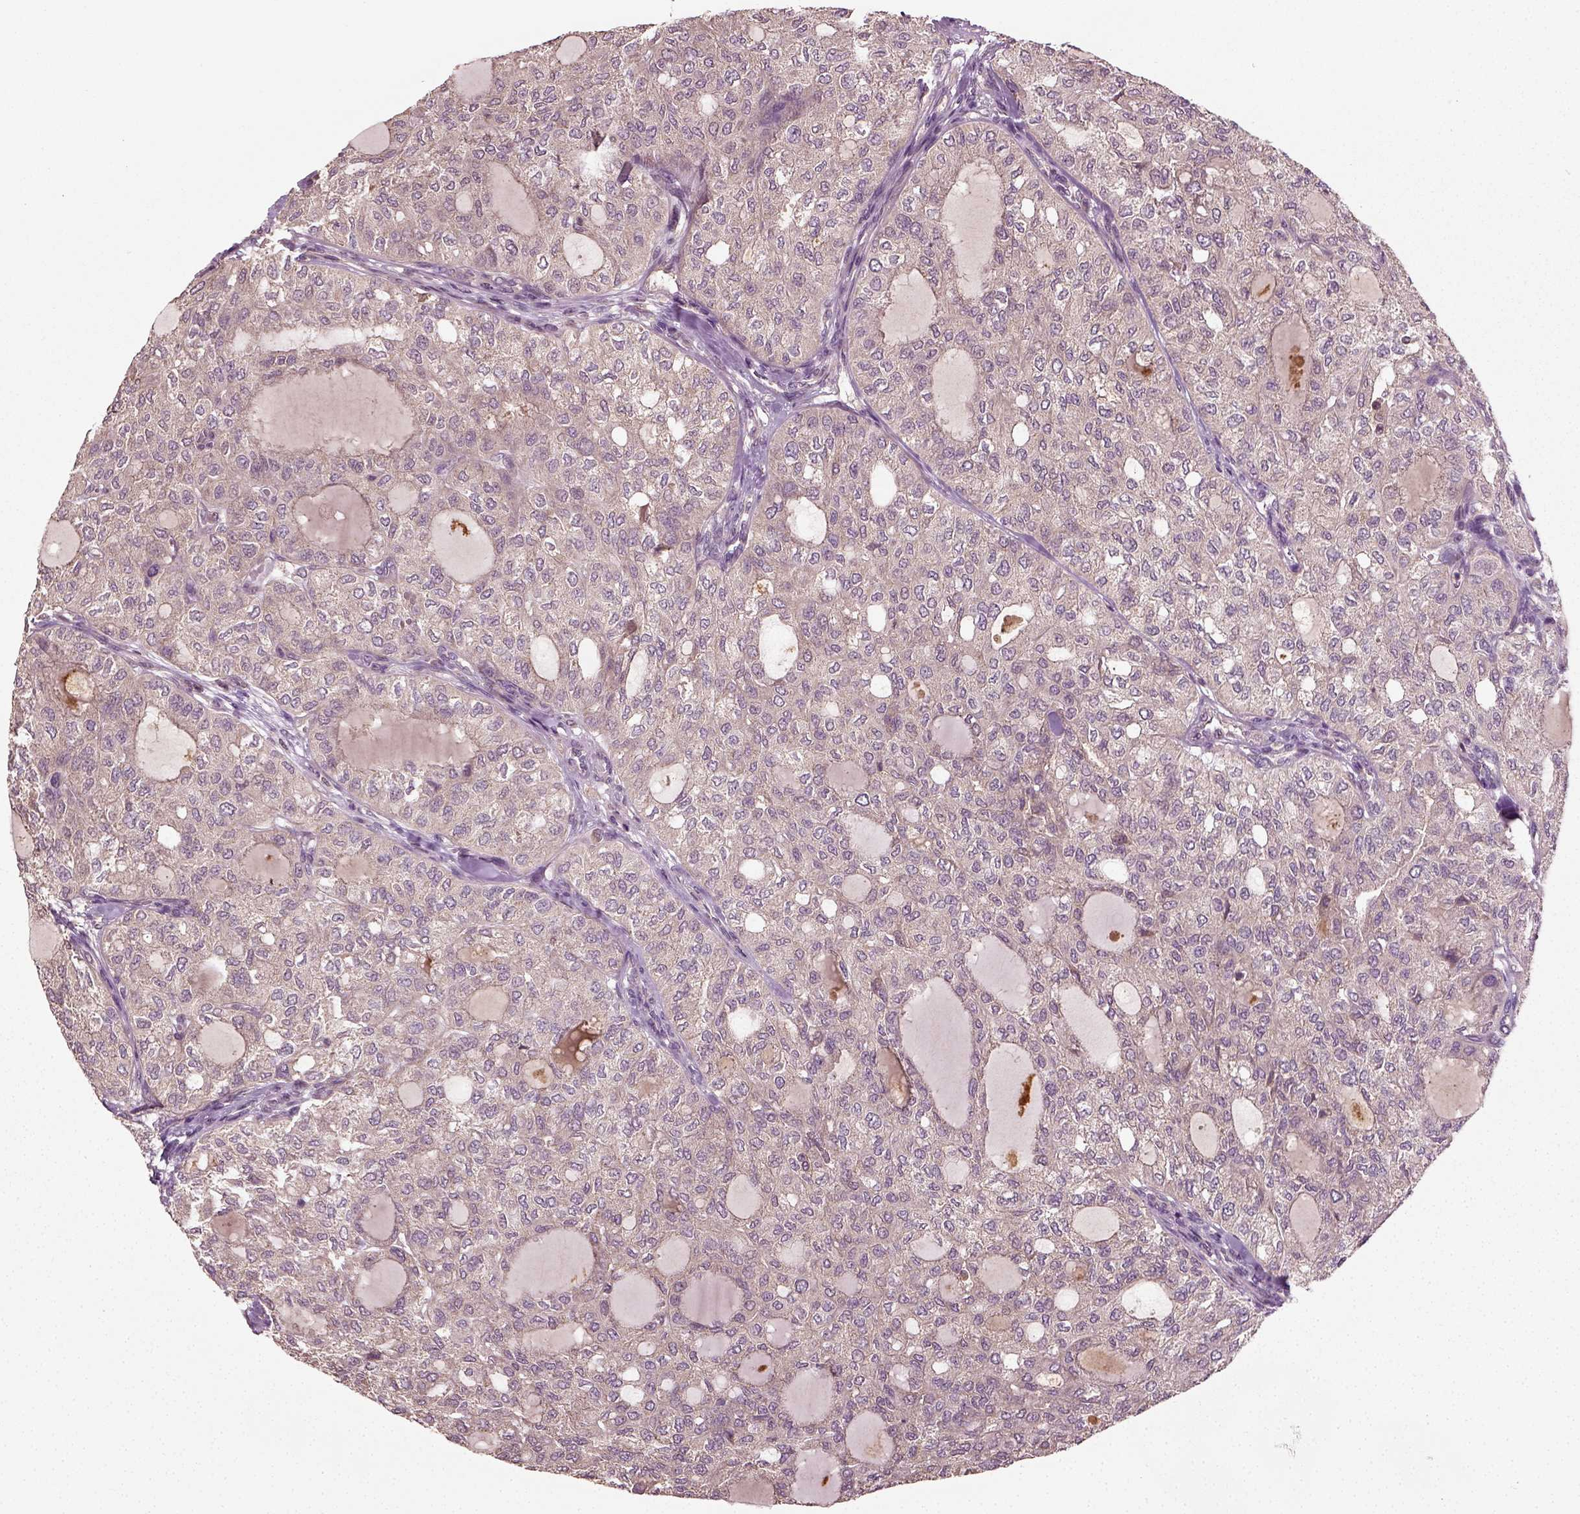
{"staining": {"intensity": "weak", "quantity": "<25%", "location": "cytoplasmic/membranous"}, "tissue": "thyroid cancer", "cell_type": "Tumor cells", "image_type": "cancer", "snomed": [{"axis": "morphology", "description": "Follicular adenoma carcinoma, NOS"}, {"axis": "topography", "description": "Thyroid gland"}], "caption": "IHC micrograph of neoplastic tissue: human thyroid cancer stained with DAB (3,3'-diaminobenzidine) demonstrates no significant protein staining in tumor cells.", "gene": "ERV3-1", "patient": {"sex": "male", "age": 75}}